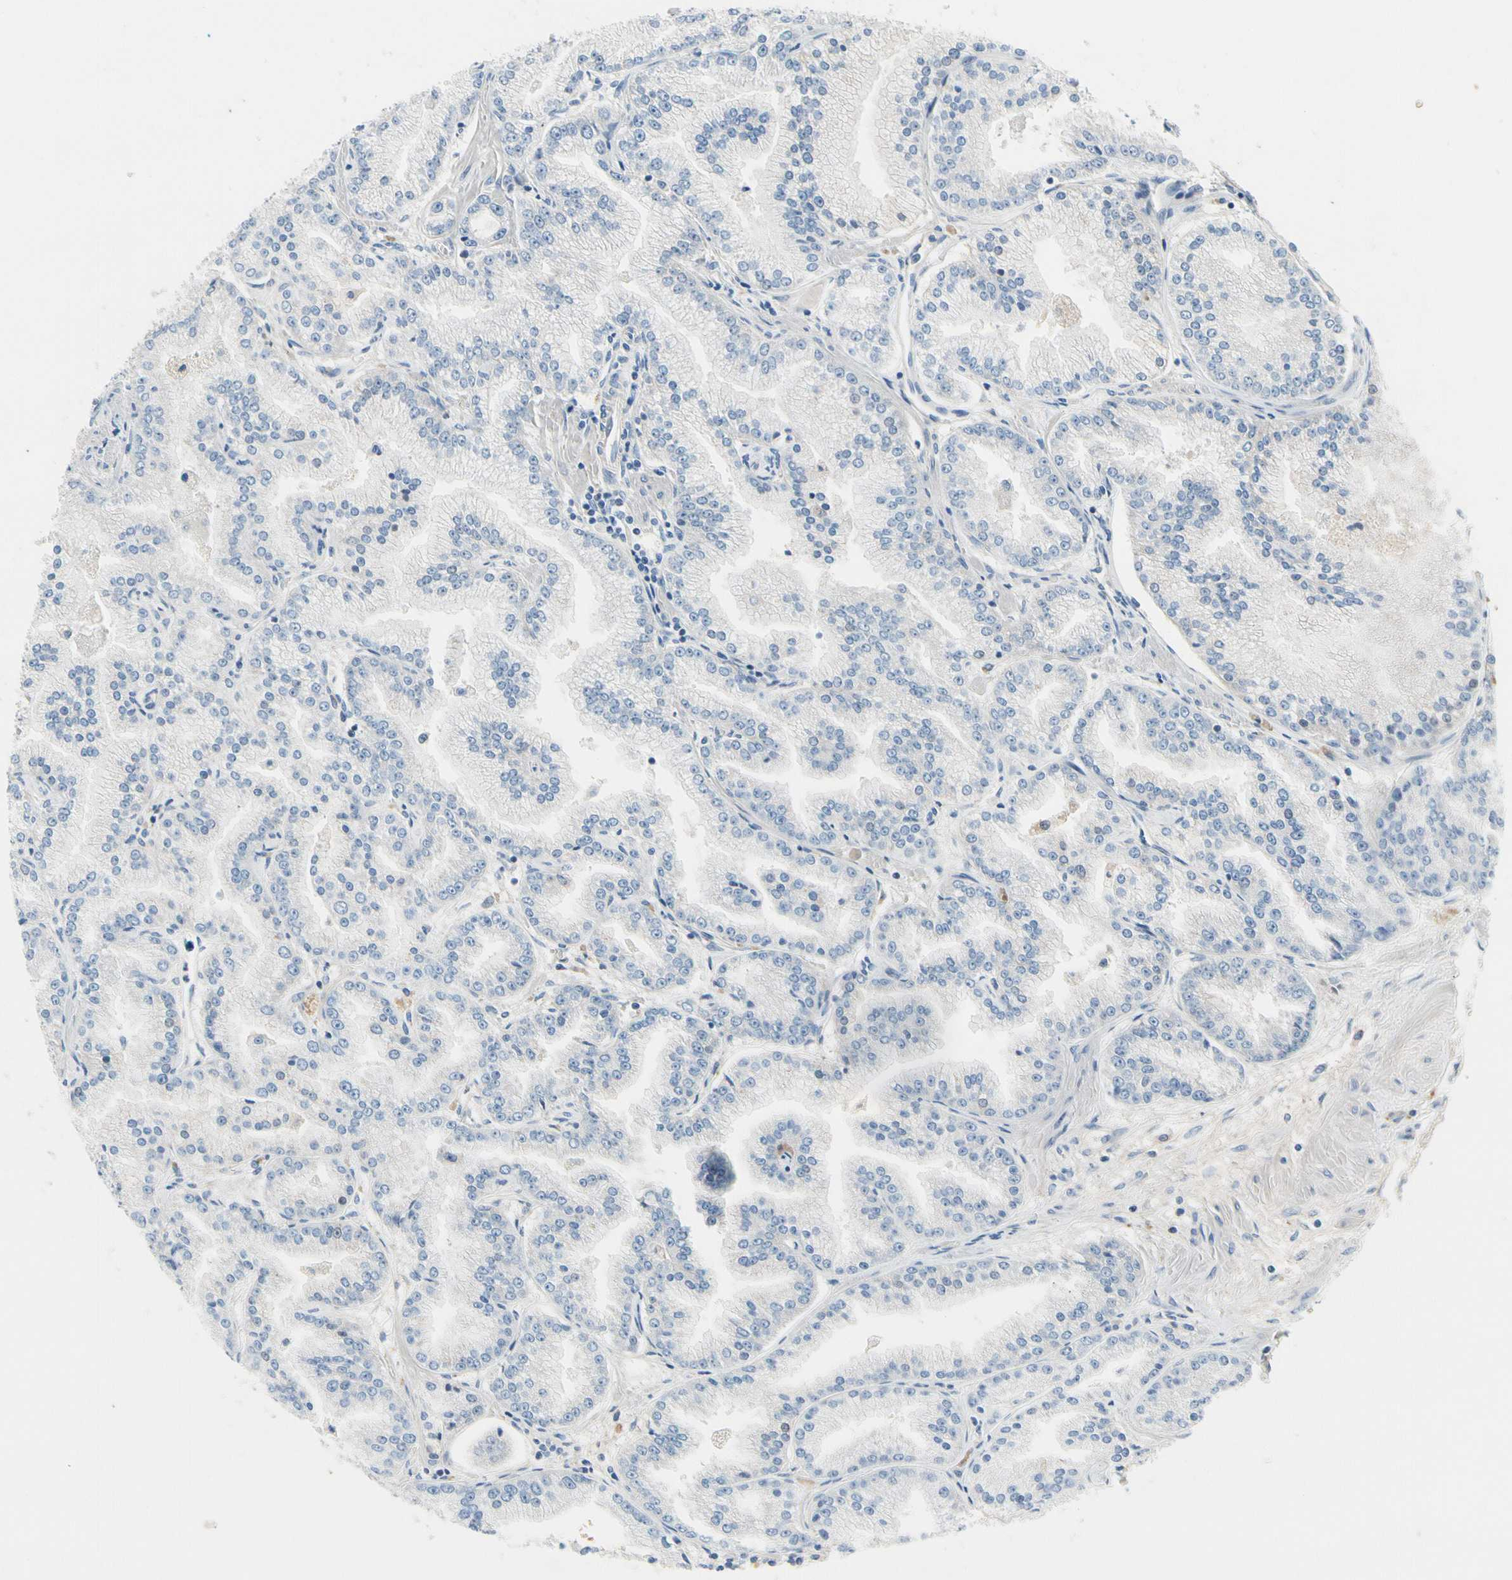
{"staining": {"intensity": "negative", "quantity": "none", "location": "none"}, "tissue": "prostate cancer", "cell_type": "Tumor cells", "image_type": "cancer", "snomed": [{"axis": "morphology", "description": "Adenocarcinoma, High grade"}, {"axis": "topography", "description": "Prostate"}], "caption": "Immunohistochemistry (IHC) of human prostate high-grade adenocarcinoma exhibits no staining in tumor cells. The staining is performed using DAB brown chromogen with nuclei counter-stained in using hematoxylin.", "gene": "CNDP1", "patient": {"sex": "male", "age": 61}}